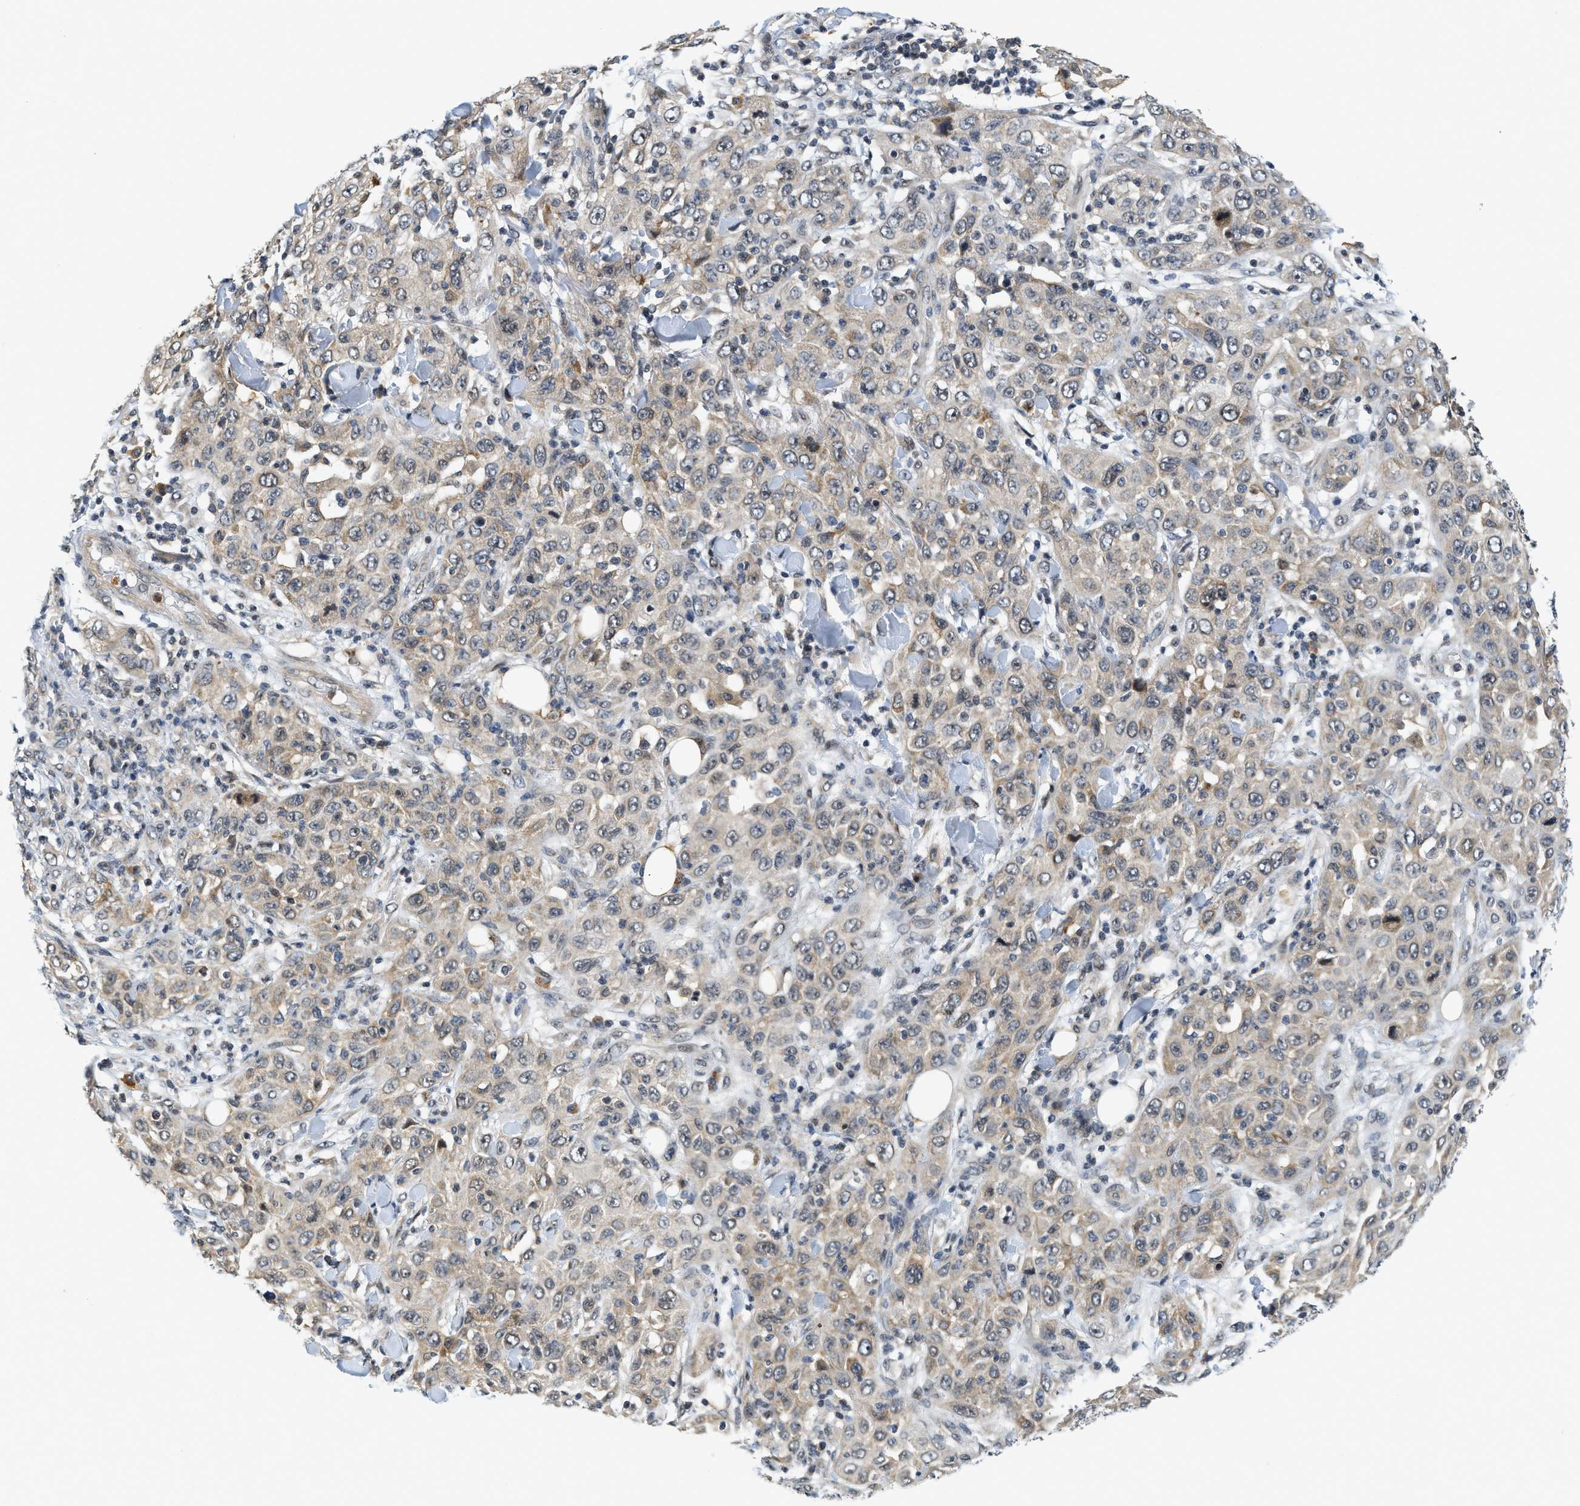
{"staining": {"intensity": "weak", "quantity": ">75%", "location": "cytoplasmic/membranous"}, "tissue": "skin cancer", "cell_type": "Tumor cells", "image_type": "cancer", "snomed": [{"axis": "morphology", "description": "Squamous cell carcinoma, NOS"}, {"axis": "topography", "description": "Skin"}], "caption": "IHC (DAB) staining of human skin cancer reveals weak cytoplasmic/membranous protein positivity in approximately >75% of tumor cells.", "gene": "KMT2A", "patient": {"sex": "female", "age": 88}}